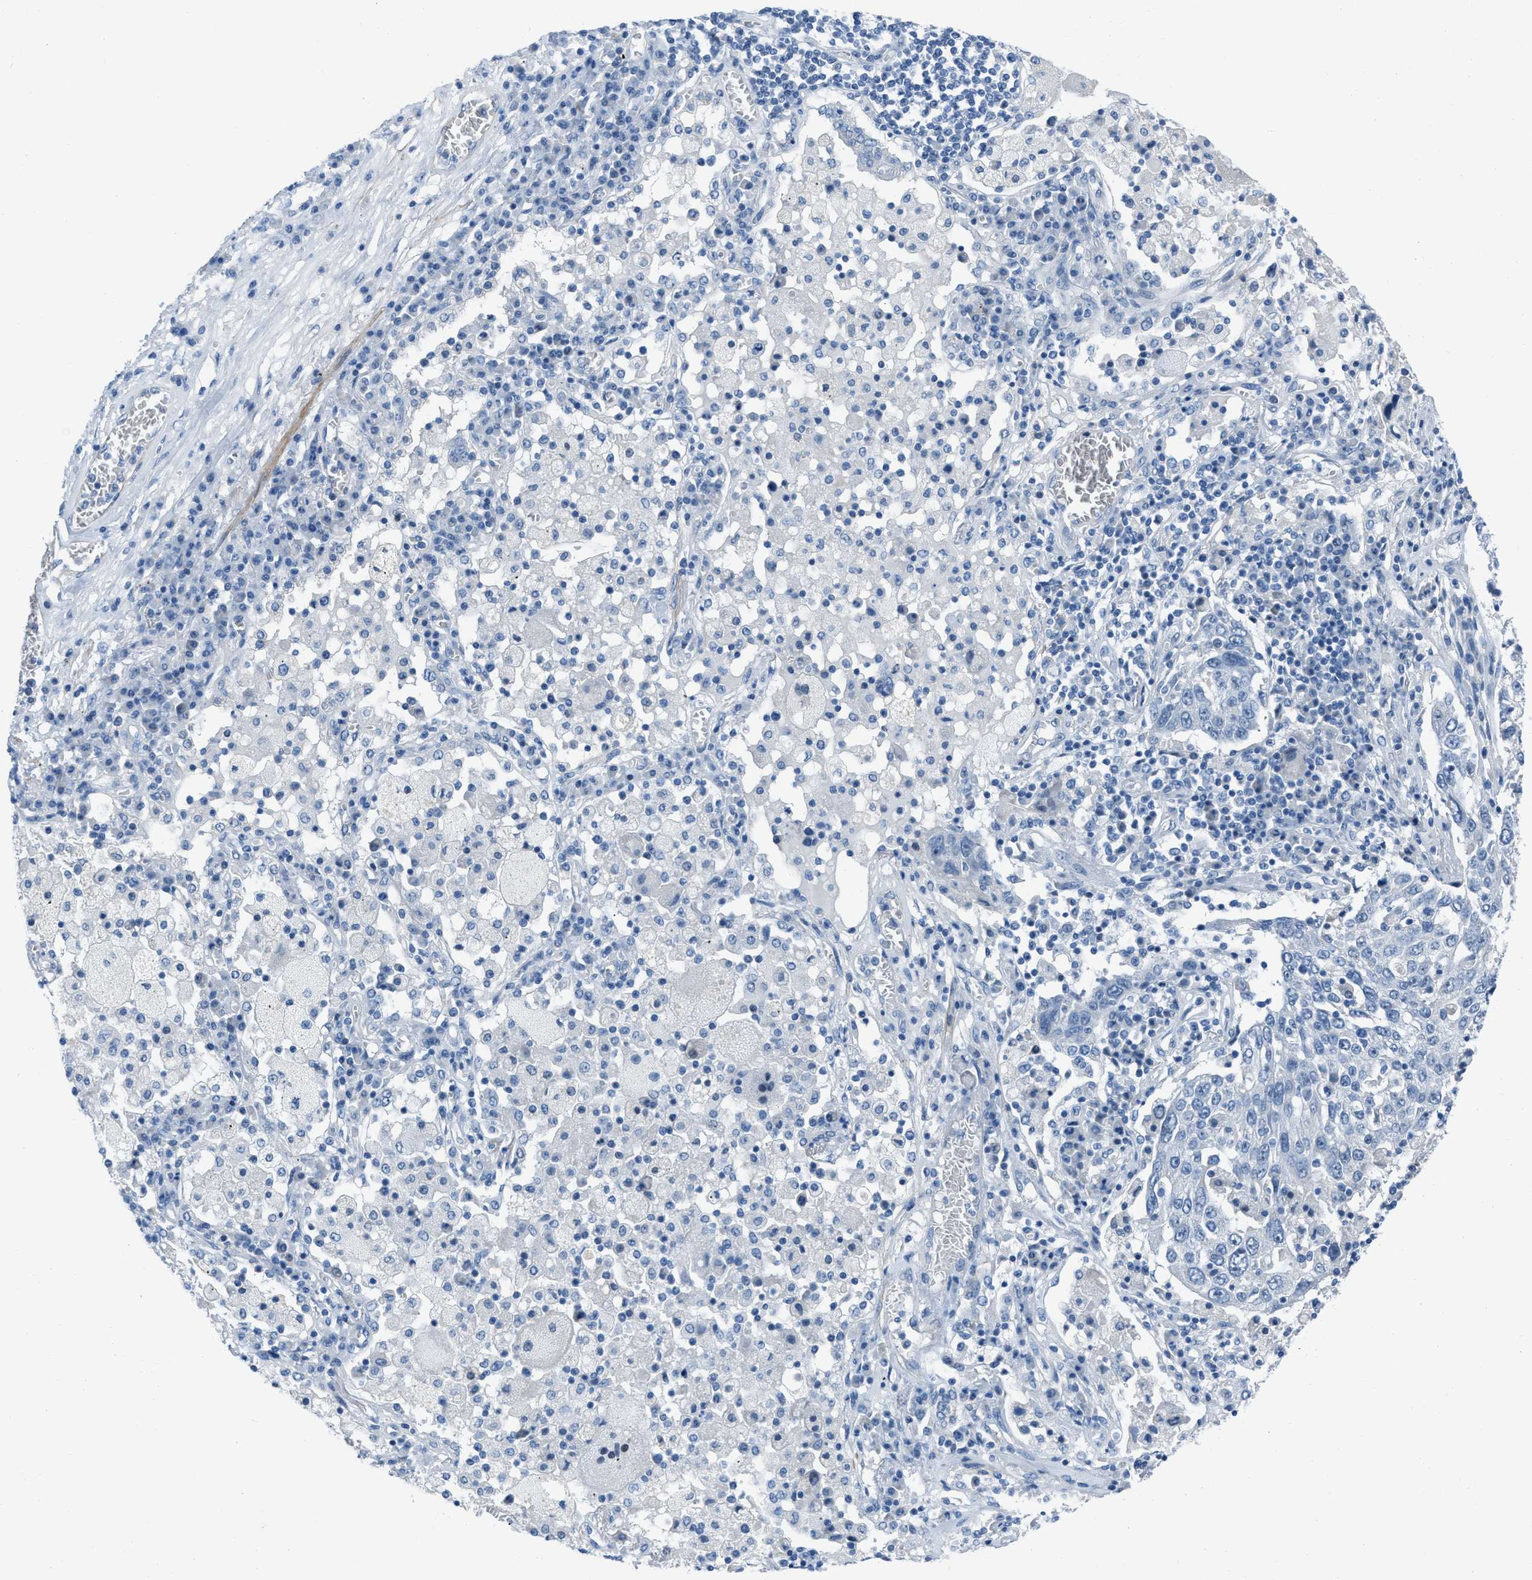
{"staining": {"intensity": "negative", "quantity": "none", "location": "none"}, "tissue": "lung cancer", "cell_type": "Tumor cells", "image_type": "cancer", "snomed": [{"axis": "morphology", "description": "Squamous cell carcinoma, NOS"}, {"axis": "topography", "description": "Lung"}], "caption": "Lung squamous cell carcinoma was stained to show a protein in brown. There is no significant expression in tumor cells.", "gene": "SPATC1L", "patient": {"sex": "male", "age": 65}}